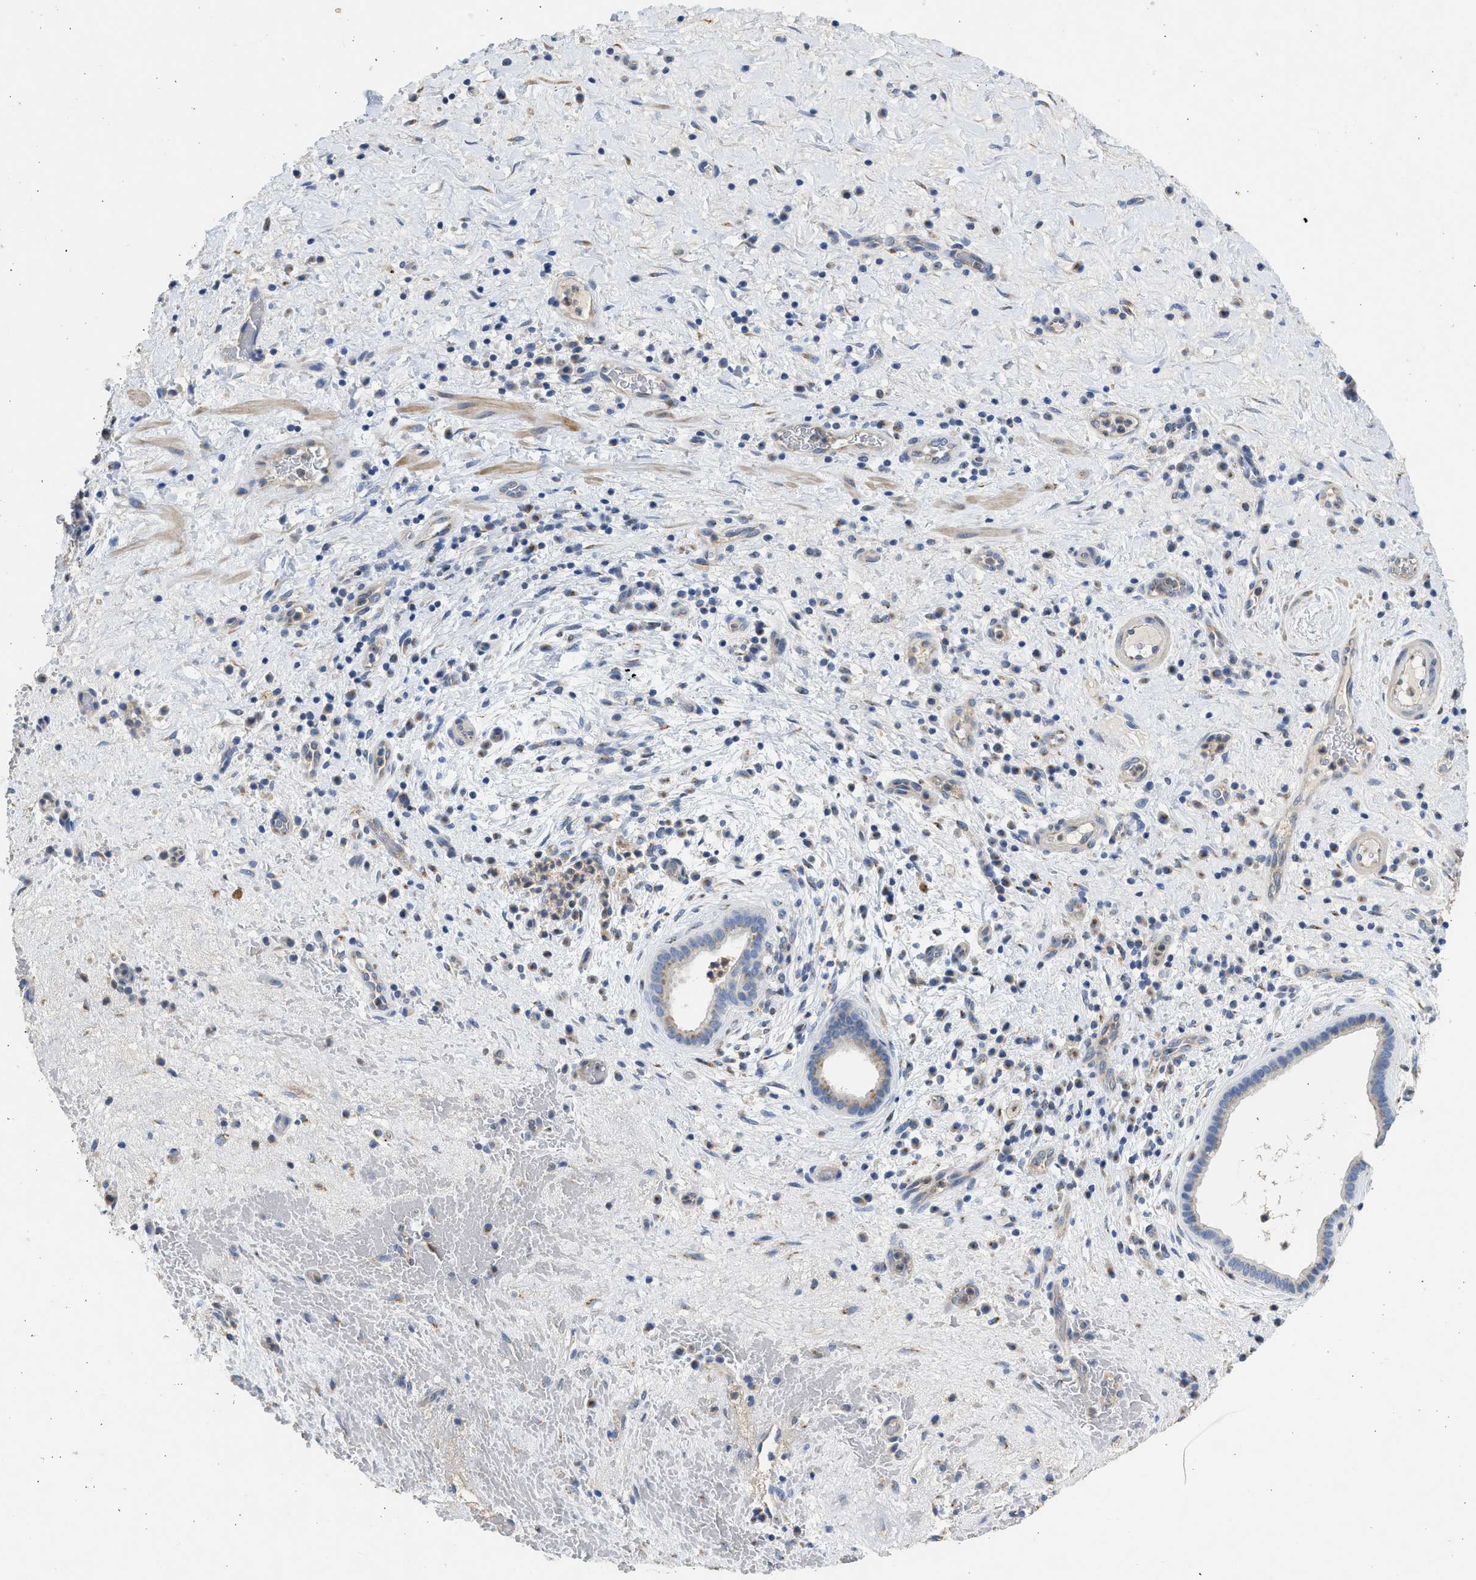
{"staining": {"intensity": "weak", "quantity": "<25%", "location": "cytoplasmic/membranous"}, "tissue": "liver cancer", "cell_type": "Tumor cells", "image_type": "cancer", "snomed": [{"axis": "morphology", "description": "Cholangiocarcinoma"}, {"axis": "topography", "description": "Liver"}], "caption": "The photomicrograph shows no staining of tumor cells in liver cancer (cholangiocarcinoma).", "gene": "IPO8", "patient": {"sex": "female", "age": 38}}